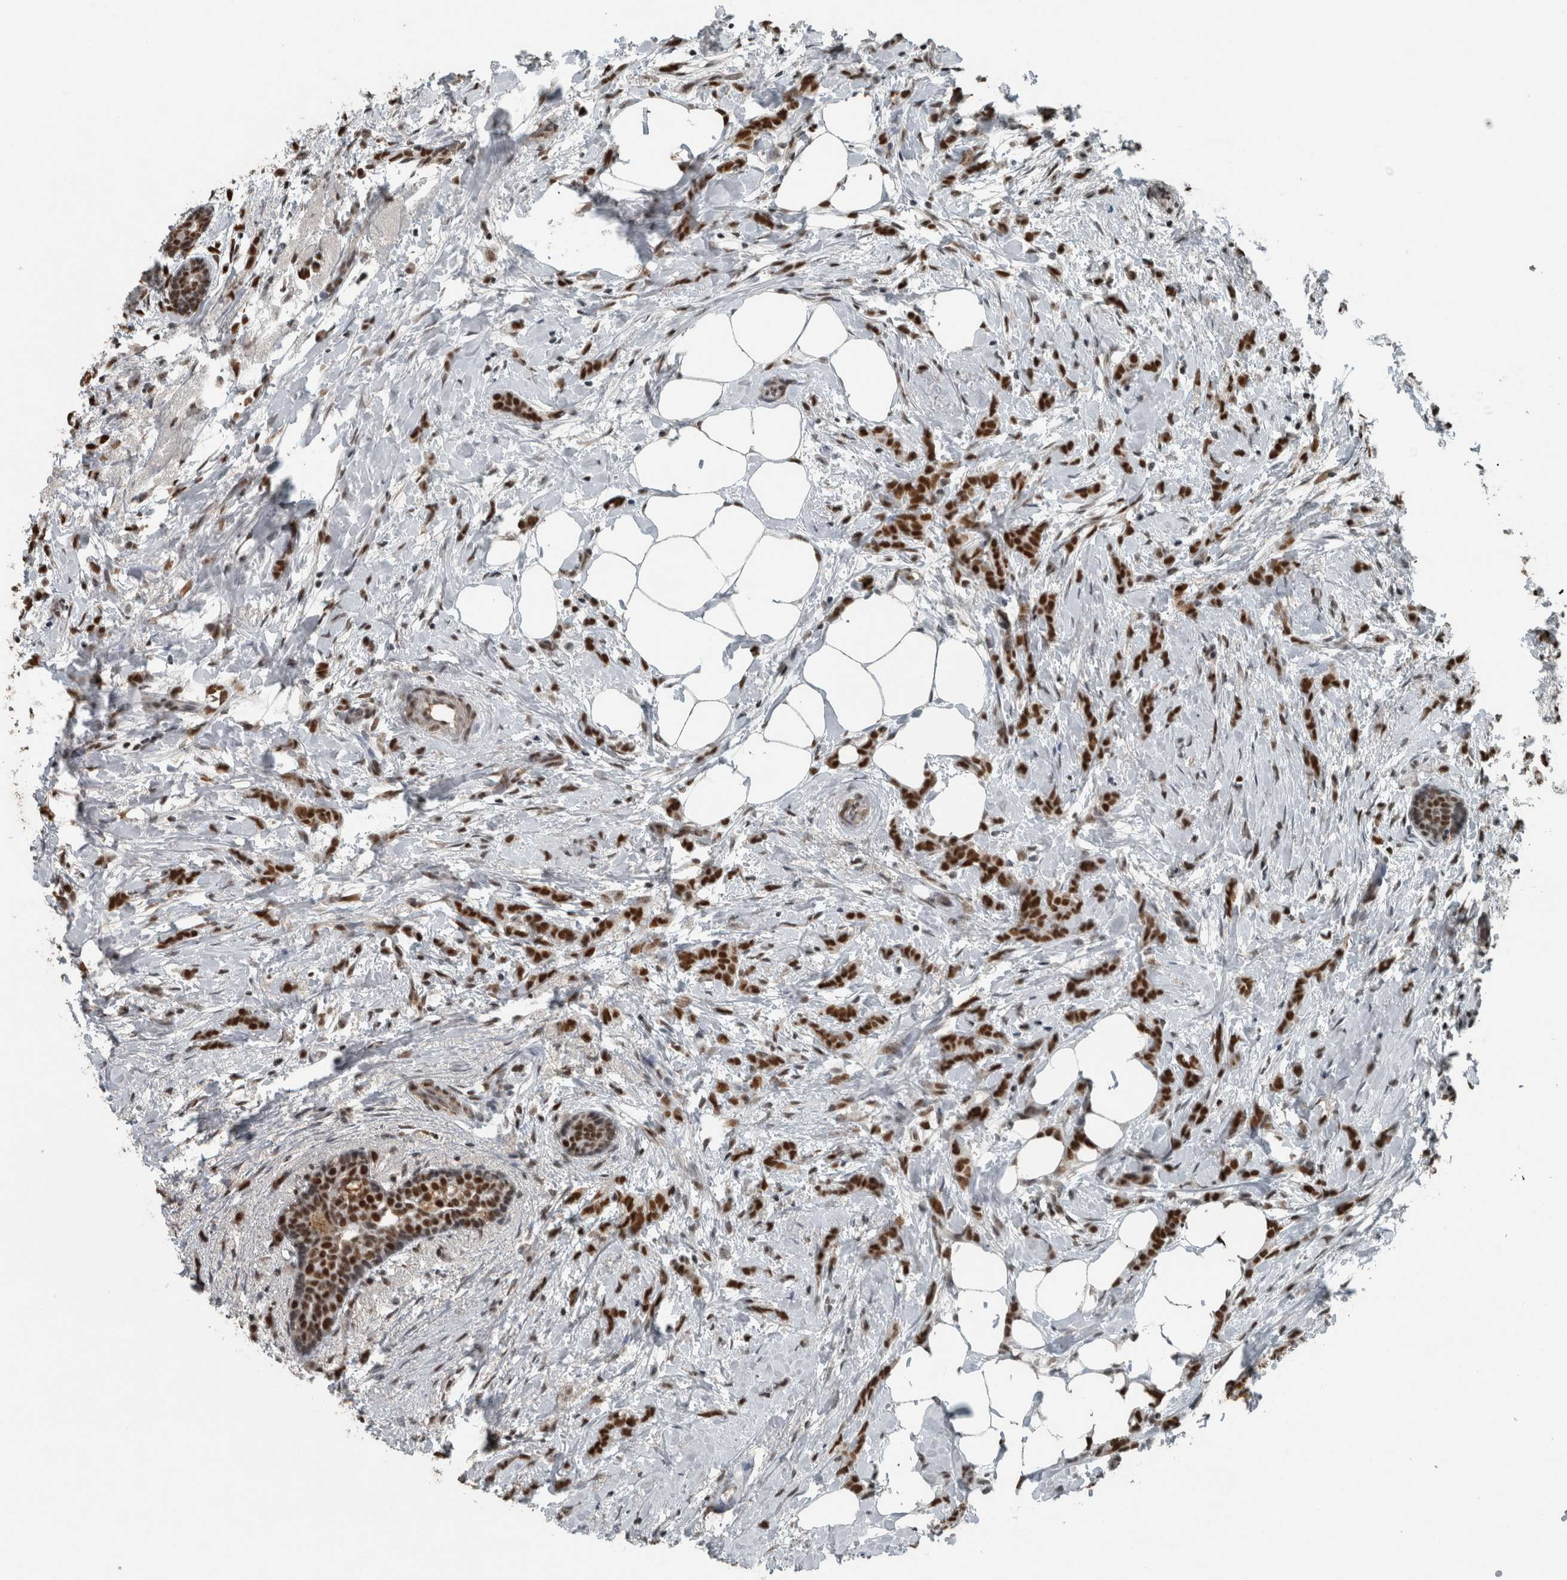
{"staining": {"intensity": "strong", "quantity": ">75%", "location": "nuclear"}, "tissue": "breast cancer", "cell_type": "Tumor cells", "image_type": "cancer", "snomed": [{"axis": "morphology", "description": "Lobular carcinoma, in situ"}, {"axis": "morphology", "description": "Lobular carcinoma"}, {"axis": "topography", "description": "Breast"}], "caption": "Lobular carcinoma (breast) stained with a protein marker demonstrates strong staining in tumor cells.", "gene": "ZNF24", "patient": {"sex": "female", "age": 41}}